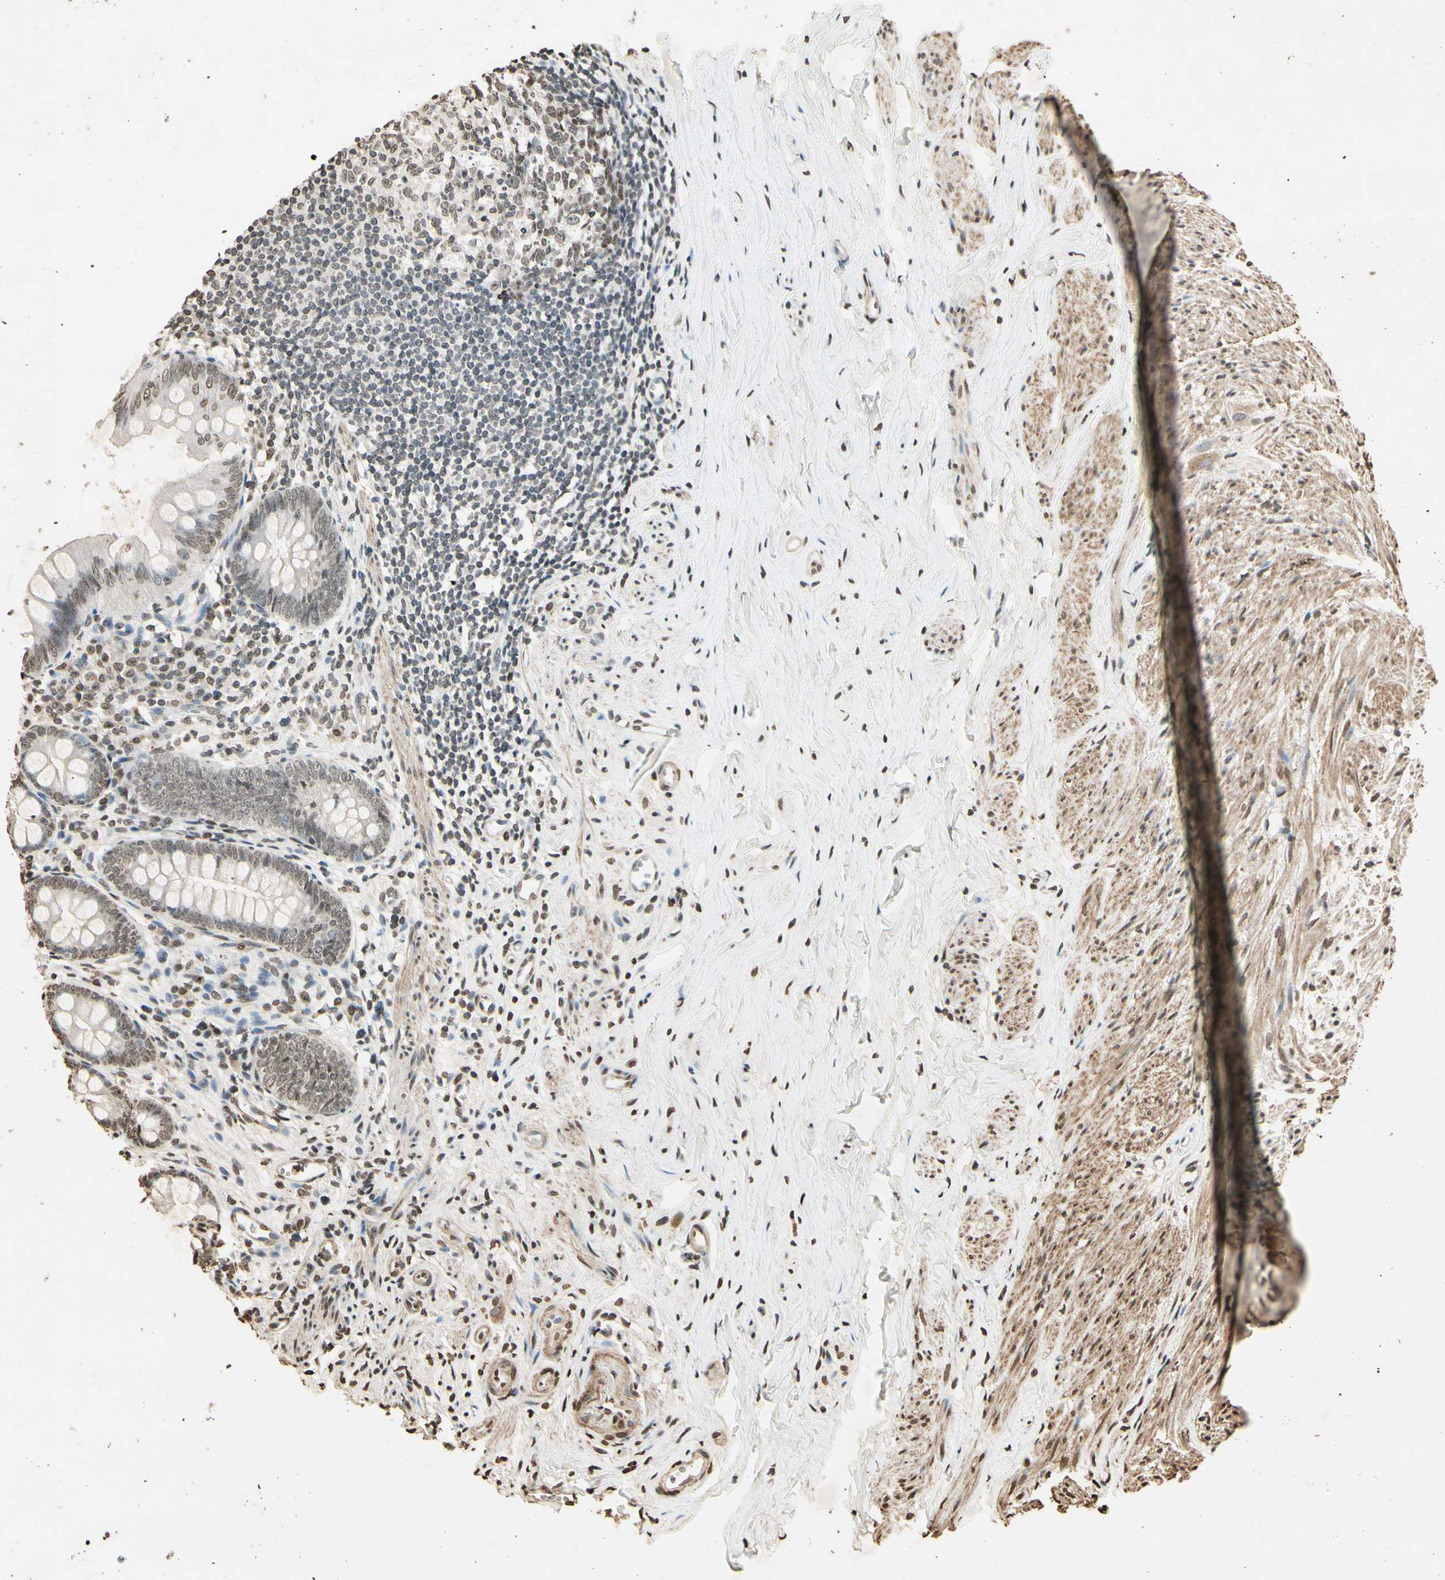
{"staining": {"intensity": "weak", "quantity": "25%-75%", "location": "cytoplasmic/membranous,nuclear"}, "tissue": "appendix", "cell_type": "Glandular cells", "image_type": "normal", "snomed": [{"axis": "morphology", "description": "Normal tissue, NOS"}, {"axis": "topography", "description": "Appendix"}], "caption": "Immunohistochemical staining of unremarkable human appendix demonstrates low levels of weak cytoplasmic/membranous,nuclear expression in about 25%-75% of glandular cells.", "gene": "TOP1", "patient": {"sex": "female", "age": 77}}